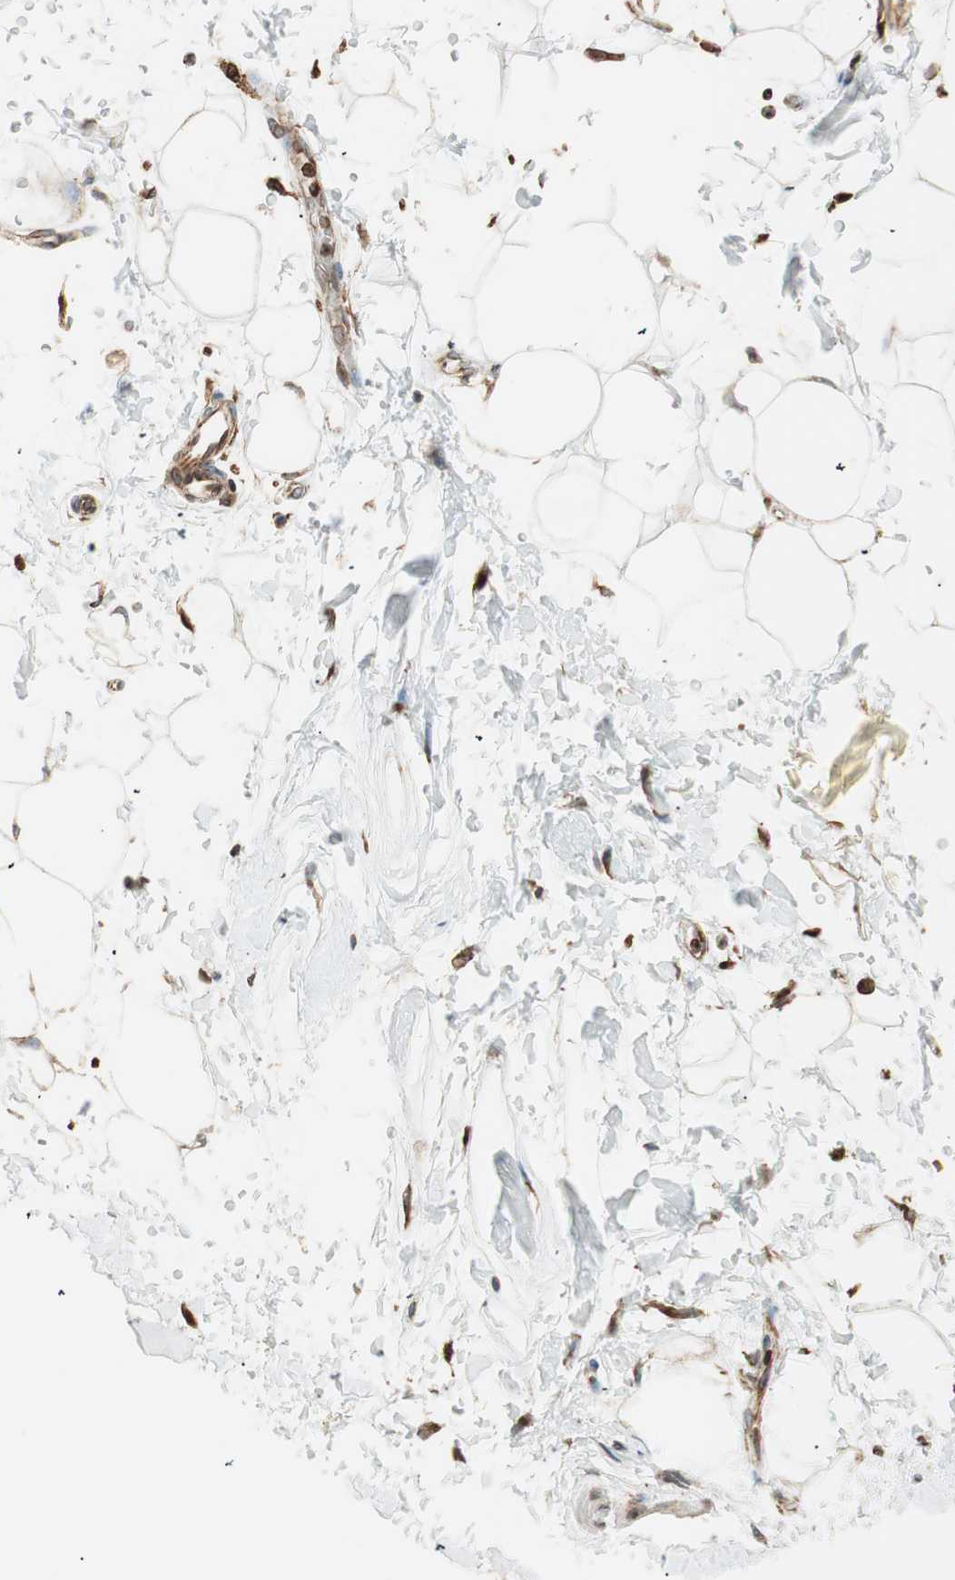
{"staining": {"intensity": "weak", "quantity": ">75%", "location": "cytoplasmic/membranous"}, "tissue": "adipose tissue", "cell_type": "Adipocytes", "image_type": "normal", "snomed": [{"axis": "morphology", "description": "Normal tissue, NOS"}, {"axis": "topography", "description": "Soft tissue"}], "caption": "An immunohistochemistry (IHC) micrograph of benign tissue is shown. Protein staining in brown labels weak cytoplasmic/membranous positivity in adipose tissue within adipocytes.", "gene": "PRKCSH", "patient": {"sex": "male", "age": 72}}